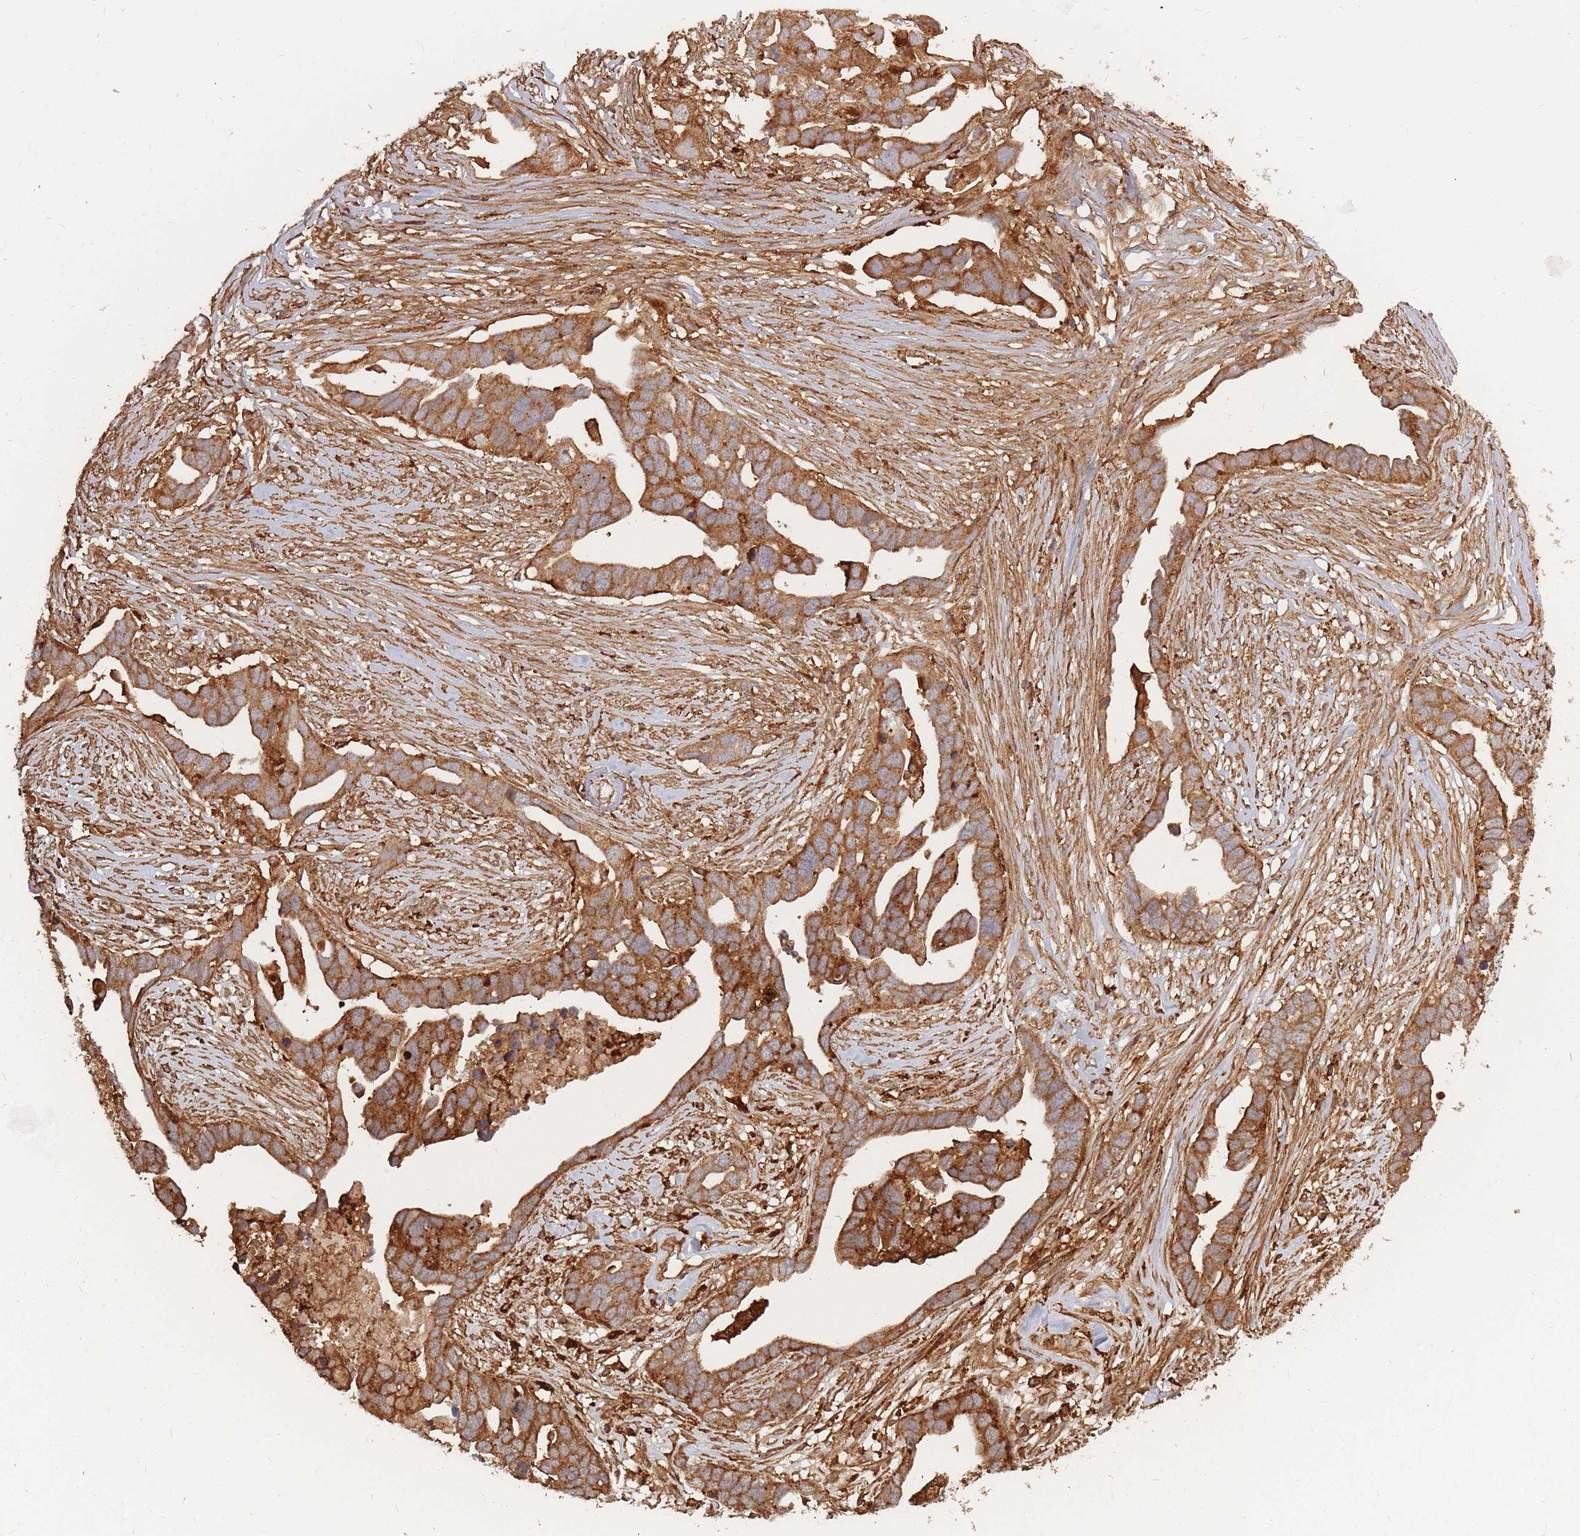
{"staining": {"intensity": "strong", "quantity": ">75%", "location": "cytoplasmic/membranous"}, "tissue": "ovarian cancer", "cell_type": "Tumor cells", "image_type": "cancer", "snomed": [{"axis": "morphology", "description": "Cystadenocarcinoma, serous, NOS"}, {"axis": "topography", "description": "Ovary"}], "caption": "The image exhibits a brown stain indicating the presence of a protein in the cytoplasmic/membranous of tumor cells in ovarian cancer.", "gene": "RASSF2", "patient": {"sex": "female", "age": 54}}